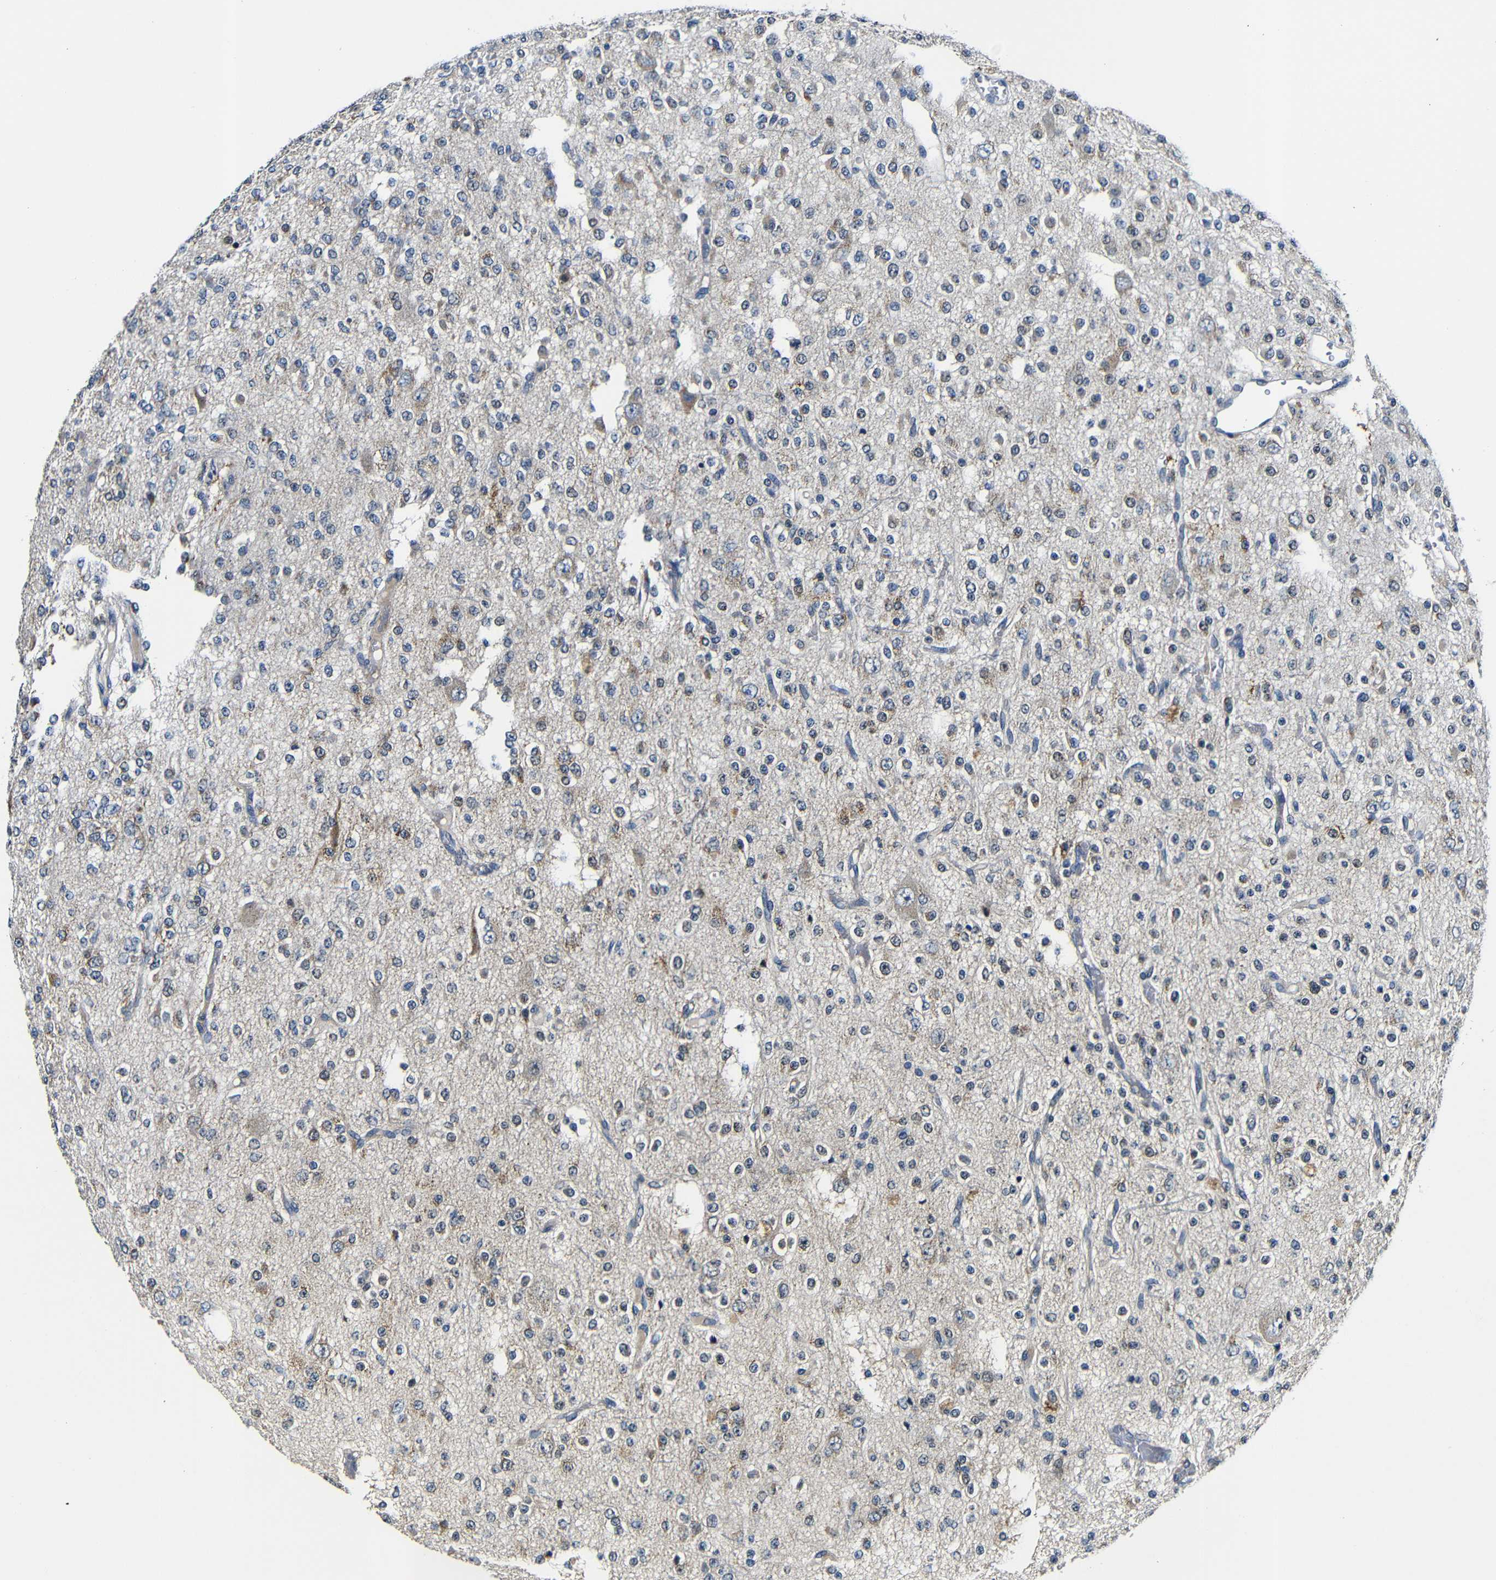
{"staining": {"intensity": "weak", "quantity": "25%-75%", "location": "cytoplasmic/membranous"}, "tissue": "glioma", "cell_type": "Tumor cells", "image_type": "cancer", "snomed": [{"axis": "morphology", "description": "Glioma, malignant, Low grade"}, {"axis": "topography", "description": "Brain"}], "caption": "This image displays immunohistochemistry (IHC) staining of human glioma, with low weak cytoplasmic/membranous positivity in about 25%-75% of tumor cells.", "gene": "FKBP14", "patient": {"sex": "male", "age": 38}}